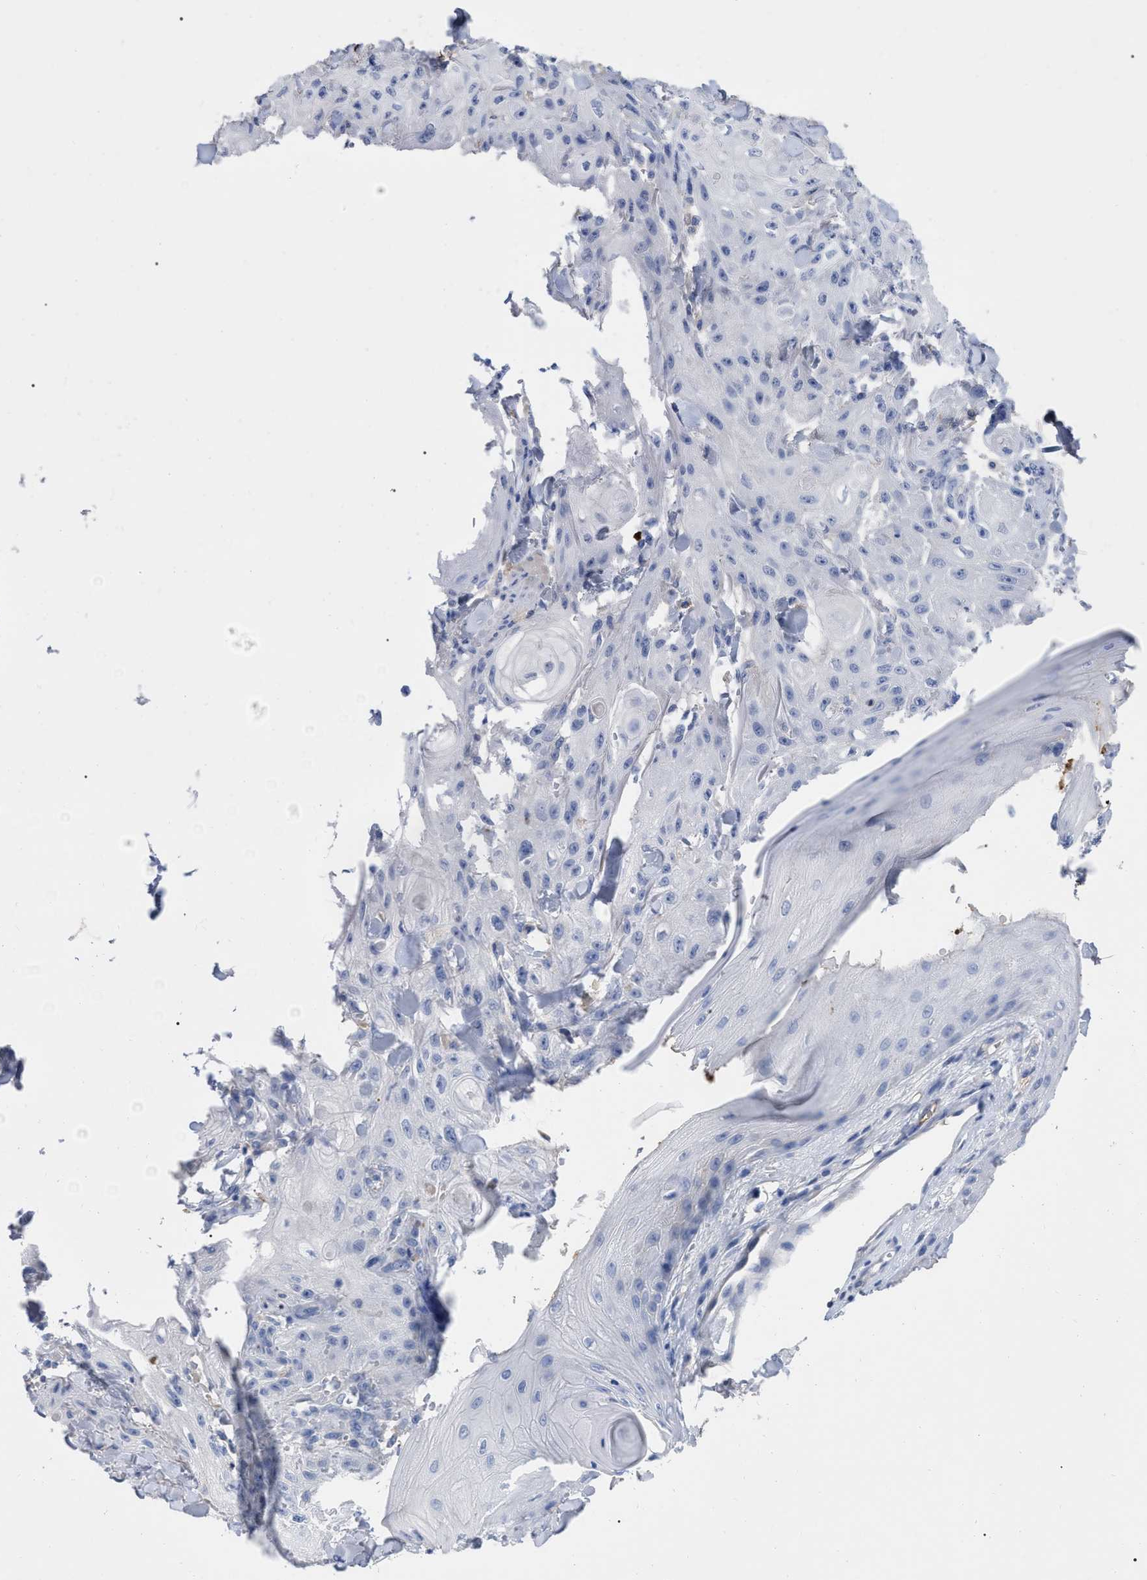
{"staining": {"intensity": "negative", "quantity": "none", "location": "none"}, "tissue": "skin cancer", "cell_type": "Tumor cells", "image_type": "cancer", "snomed": [{"axis": "morphology", "description": "Squamous cell carcinoma, NOS"}, {"axis": "topography", "description": "Skin"}], "caption": "Tumor cells are negative for brown protein staining in skin squamous cell carcinoma.", "gene": "IGHV5-51", "patient": {"sex": "male", "age": 74}}